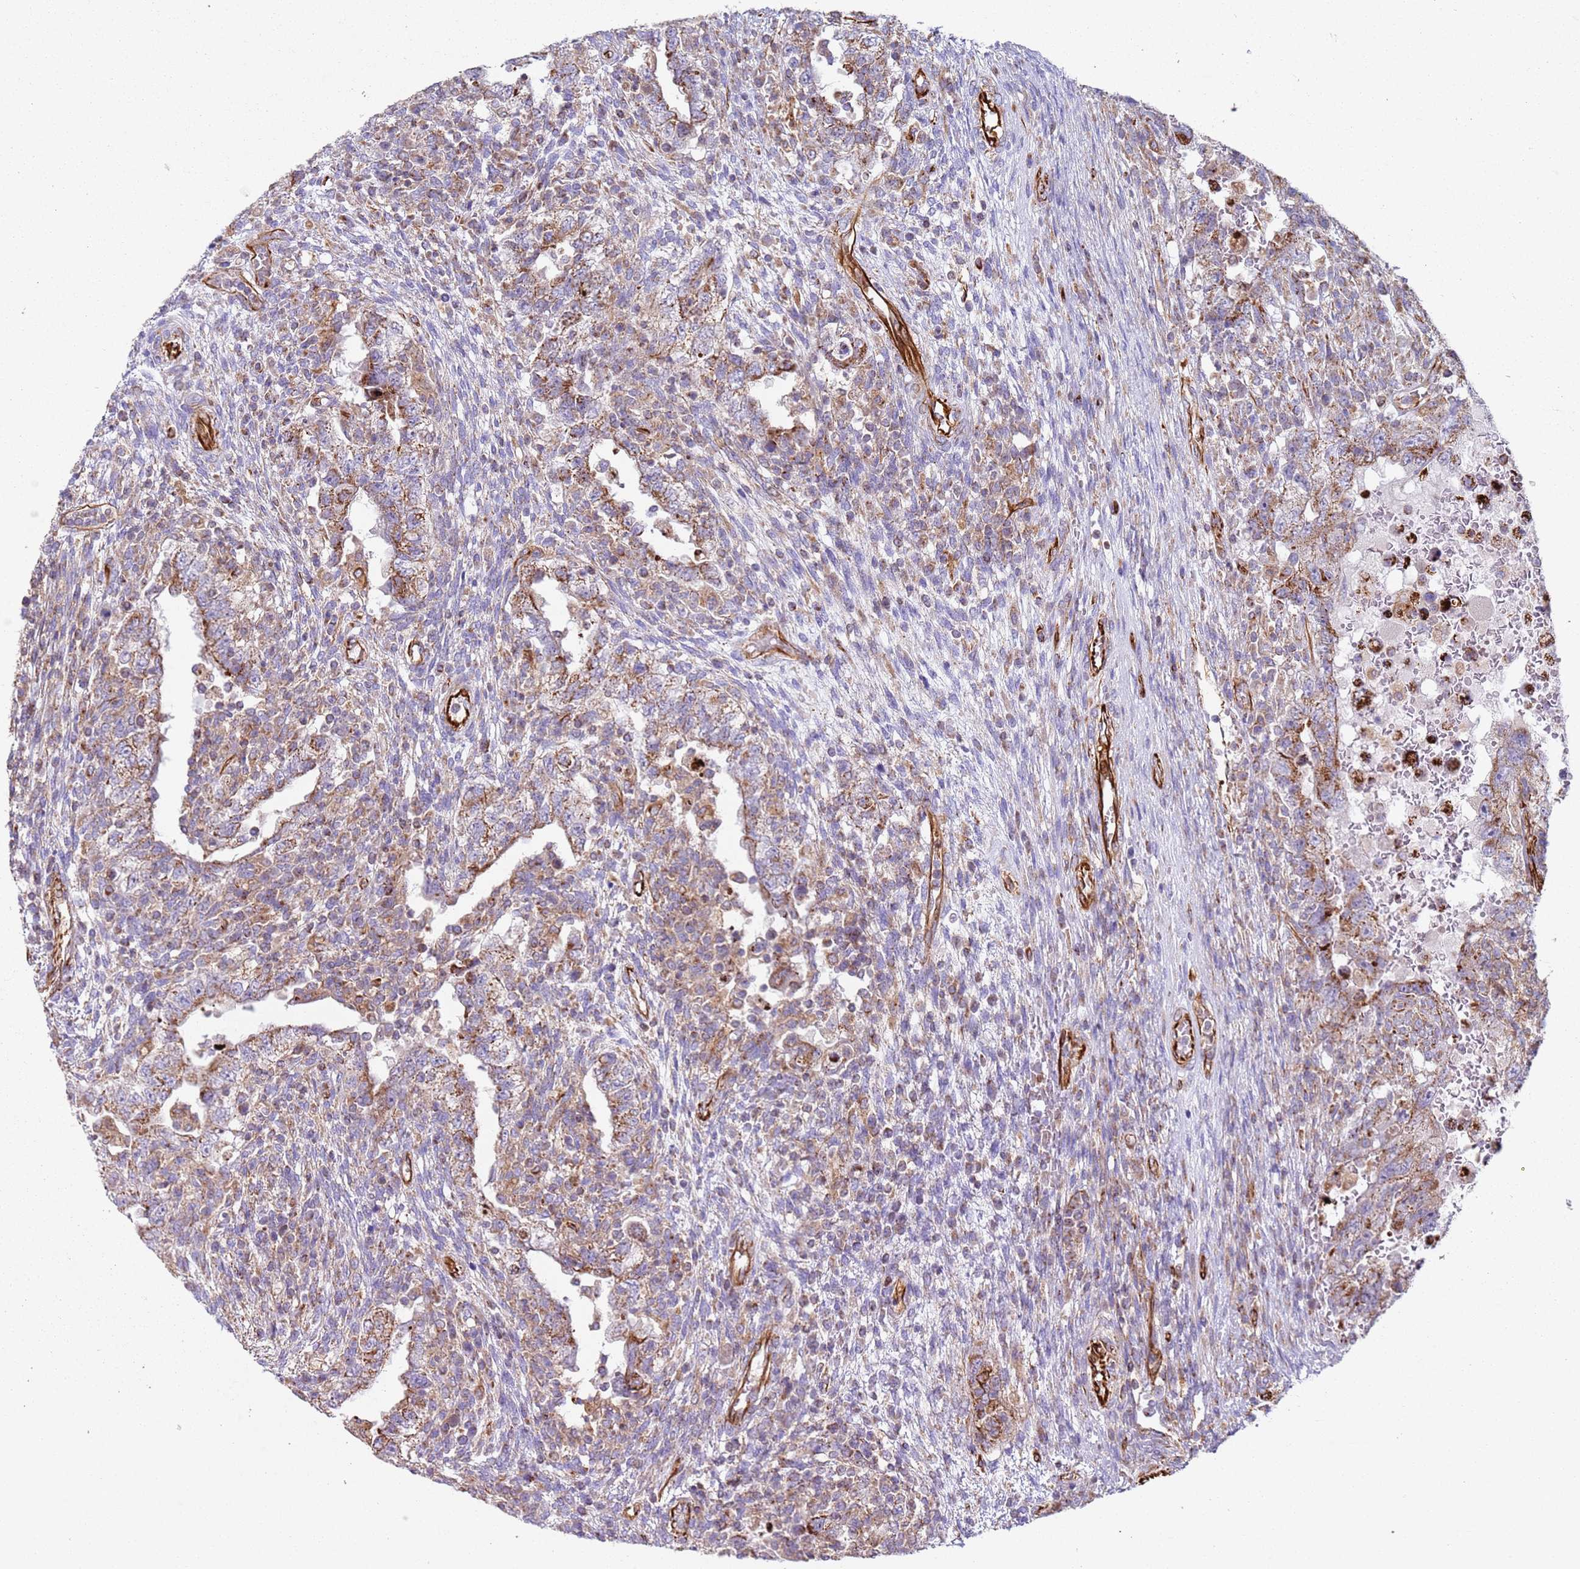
{"staining": {"intensity": "moderate", "quantity": "25%-75%", "location": "cytoplasmic/membranous"}, "tissue": "testis cancer", "cell_type": "Tumor cells", "image_type": "cancer", "snomed": [{"axis": "morphology", "description": "Carcinoma, Embryonal, NOS"}, {"axis": "topography", "description": "Testis"}], "caption": "Immunohistochemistry (IHC) of testis embryonal carcinoma shows medium levels of moderate cytoplasmic/membranous expression in approximately 25%-75% of tumor cells.", "gene": "SNAPIN", "patient": {"sex": "male", "age": 26}}